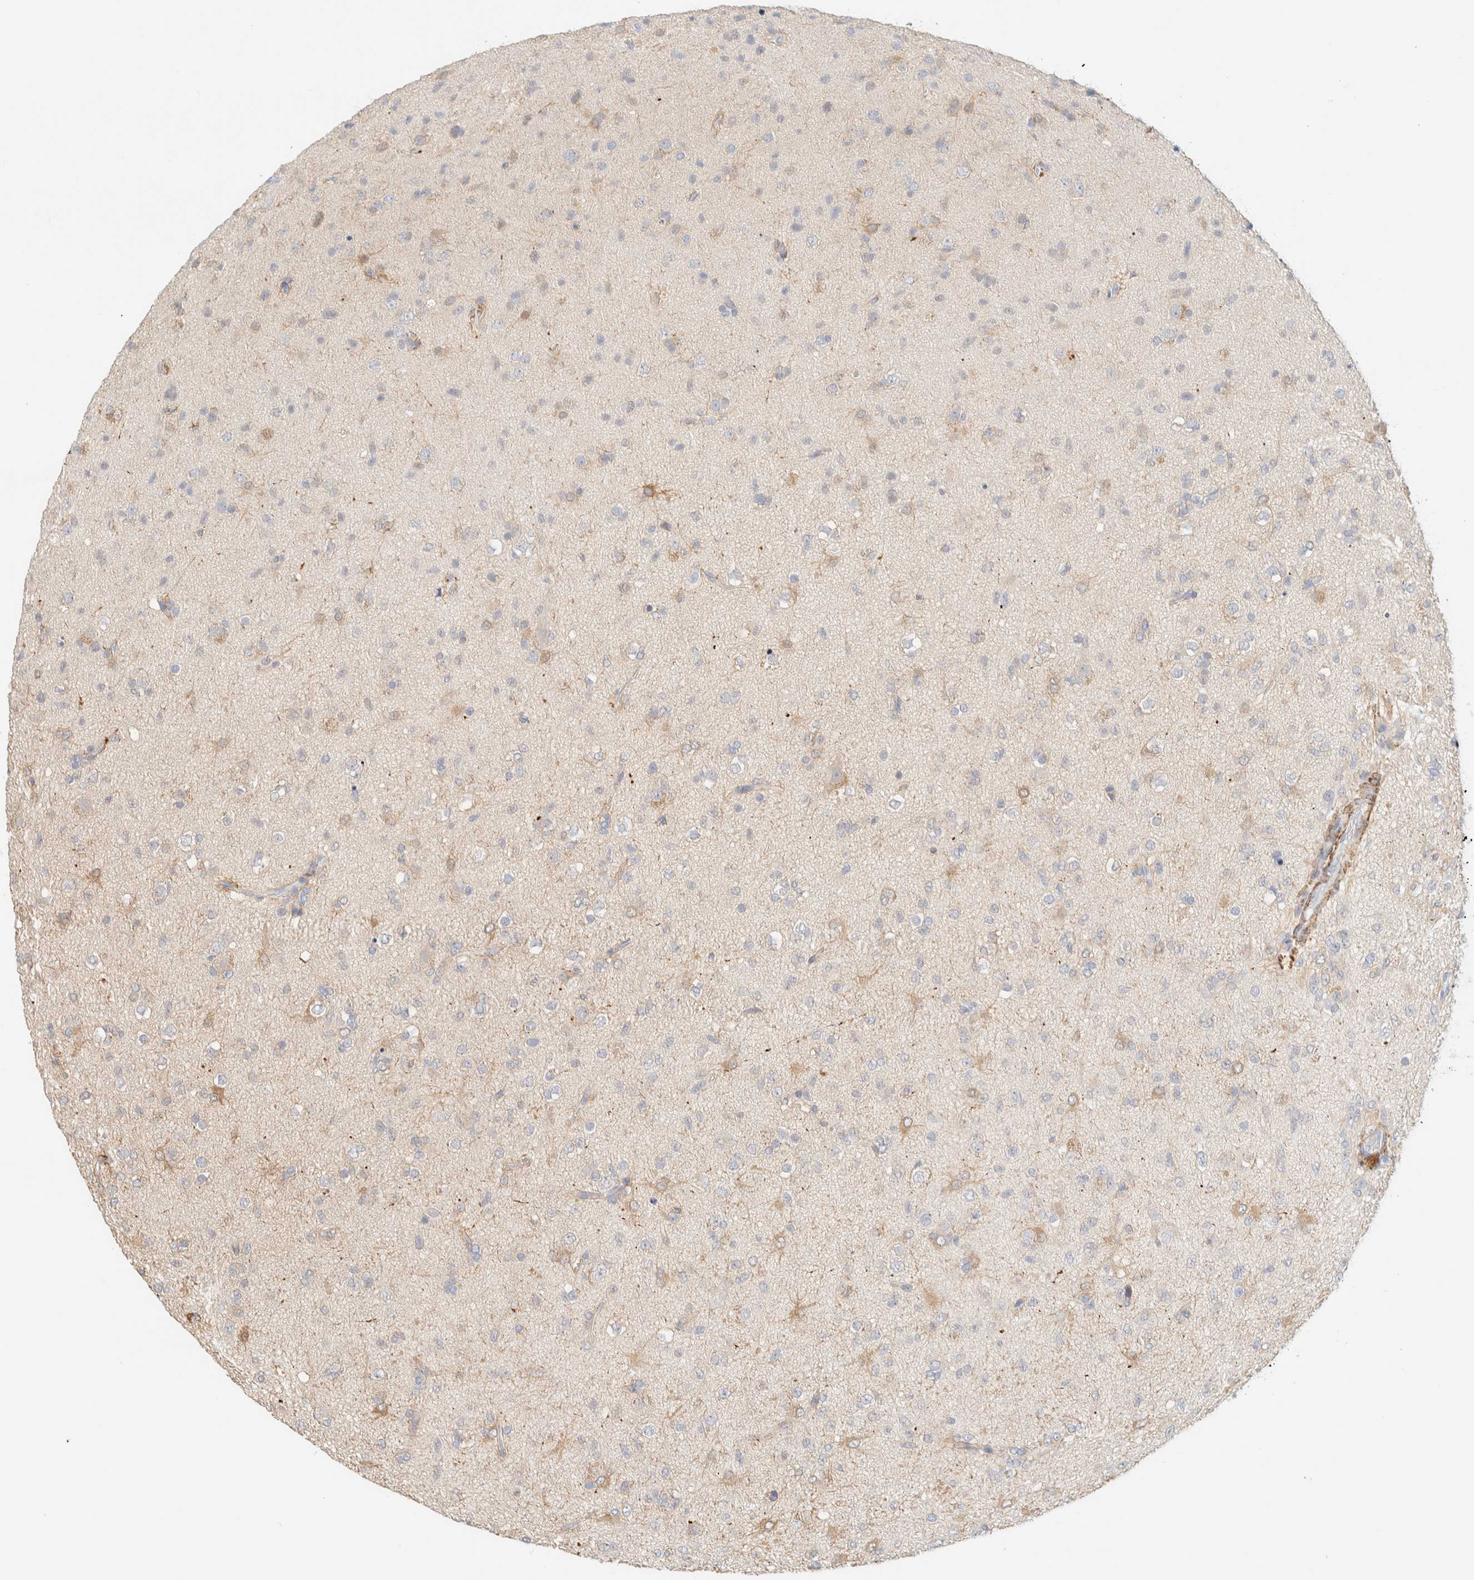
{"staining": {"intensity": "negative", "quantity": "none", "location": "none"}, "tissue": "glioma", "cell_type": "Tumor cells", "image_type": "cancer", "snomed": [{"axis": "morphology", "description": "Glioma, malignant, Low grade"}, {"axis": "topography", "description": "Brain"}], "caption": "A high-resolution micrograph shows immunohistochemistry (IHC) staining of glioma, which demonstrates no significant expression in tumor cells.", "gene": "AFMID", "patient": {"sex": "male", "age": 65}}